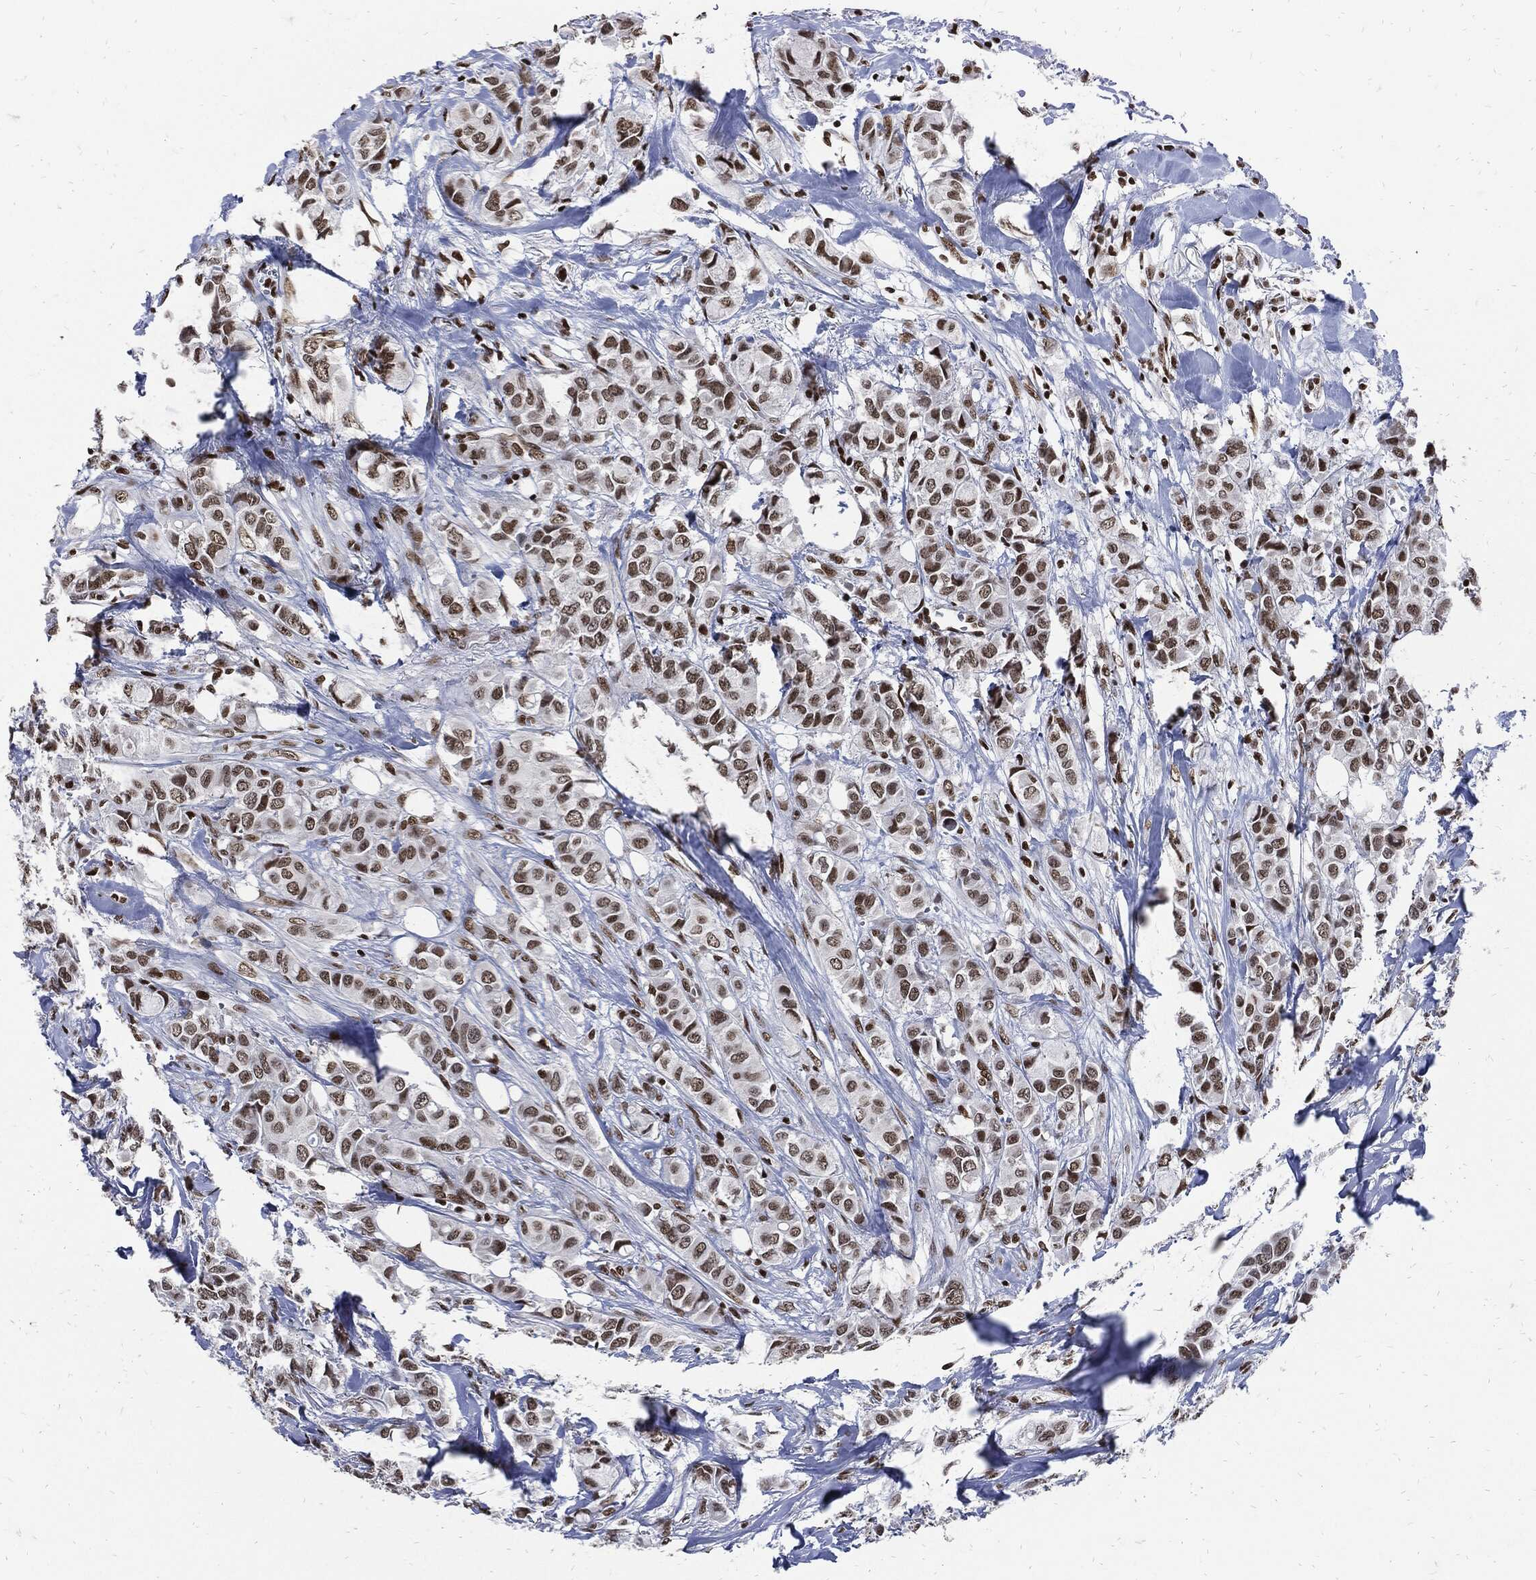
{"staining": {"intensity": "moderate", "quantity": ">75%", "location": "nuclear"}, "tissue": "breast cancer", "cell_type": "Tumor cells", "image_type": "cancer", "snomed": [{"axis": "morphology", "description": "Duct carcinoma"}, {"axis": "topography", "description": "Breast"}], "caption": "A high-resolution histopathology image shows IHC staining of breast cancer (invasive ductal carcinoma), which shows moderate nuclear expression in about >75% of tumor cells.", "gene": "TERF2", "patient": {"sex": "female", "age": 85}}